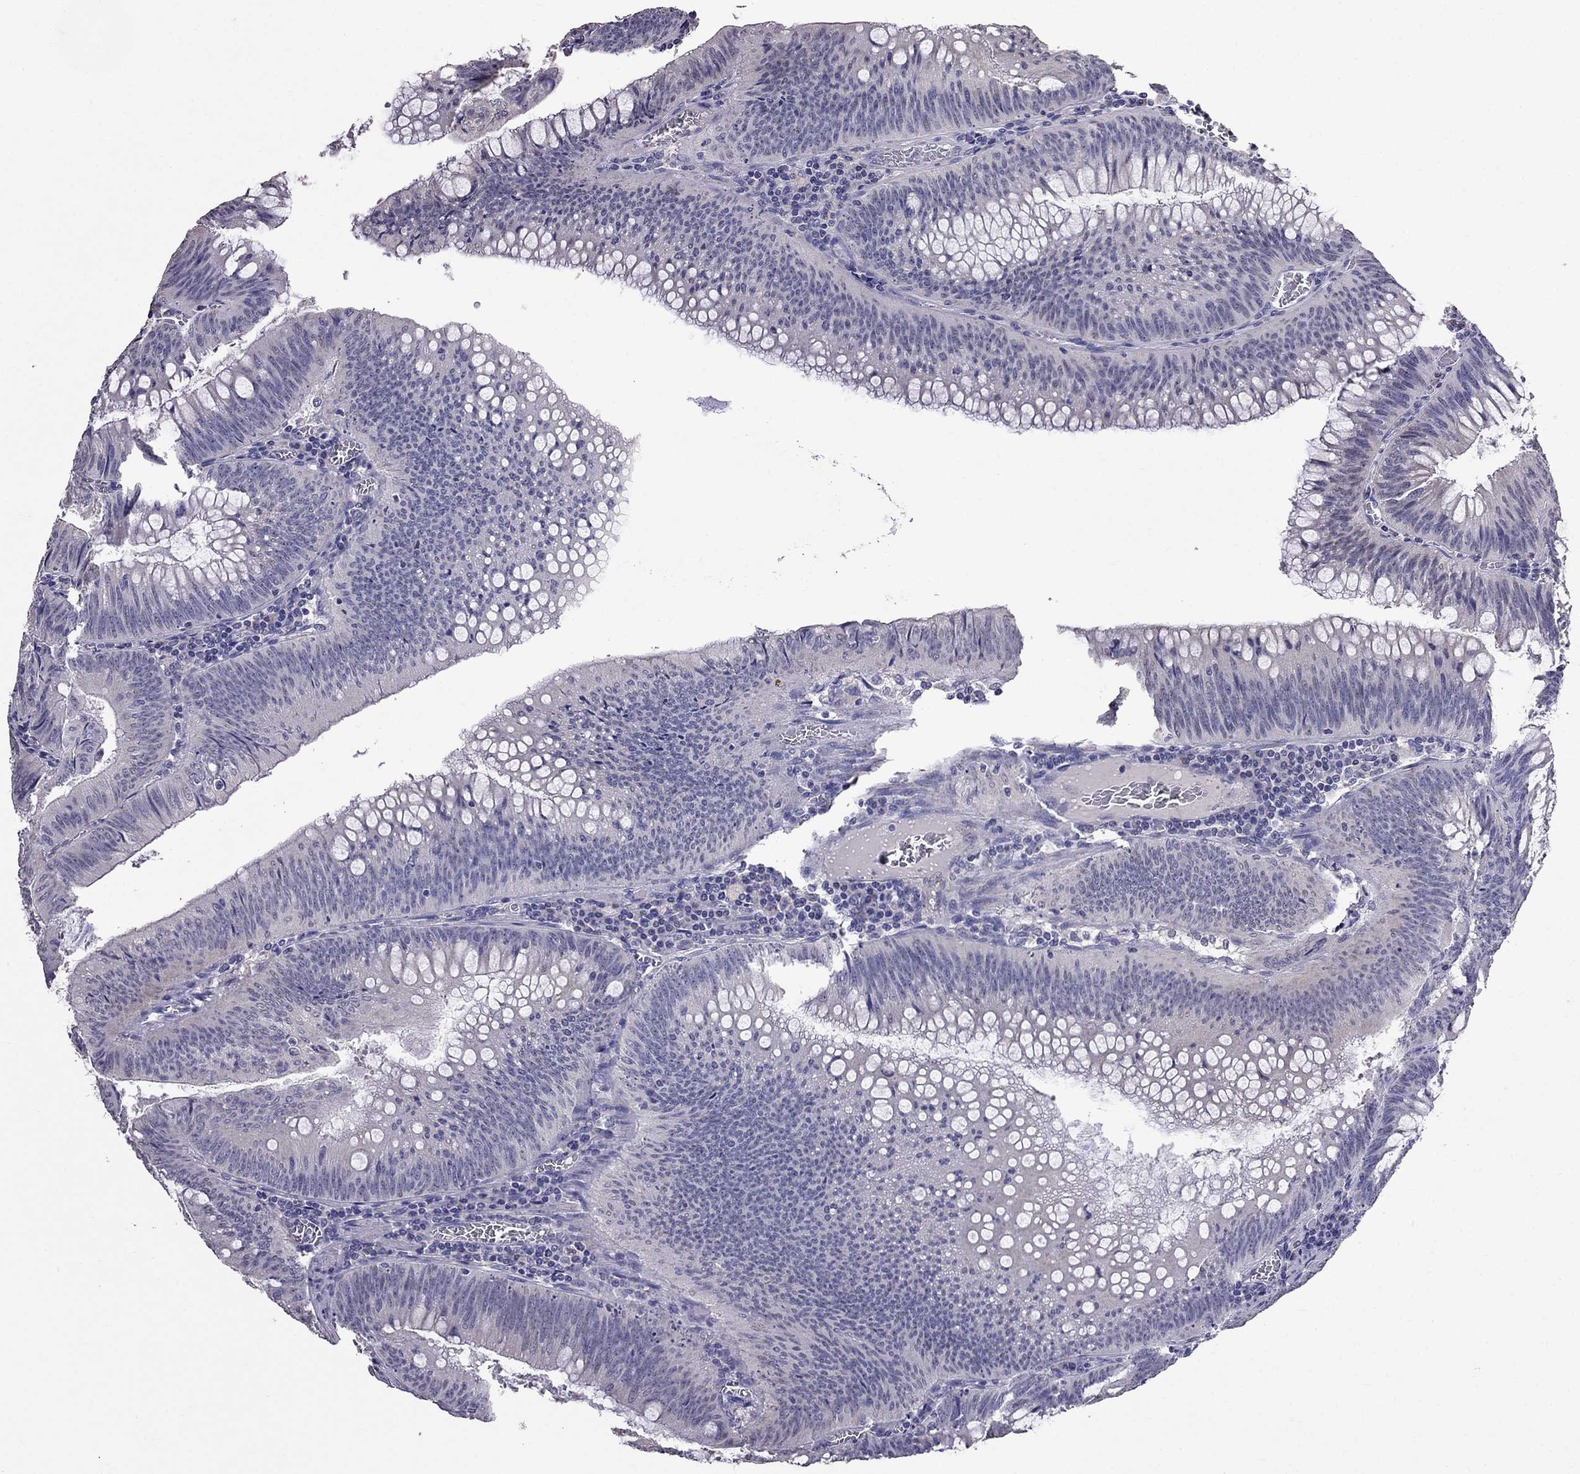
{"staining": {"intensity": "negative", "quantity": "none", "location": "none"}, "tissue": "colorectal cancer", "cell_type": "Tumor cells", "image_type": "cancer", "snomed": [{"axis": "morphology", "description": "Adenocarcinoma, NOS"}, {"axis": "topography", "description": "Rectum"}], "caption": "A histopathology image of human colorectal adenocarcinoma is negative for staining in tumor cells.", "gene": "AK5", "patient": {"sex": "female", "age": 72}}